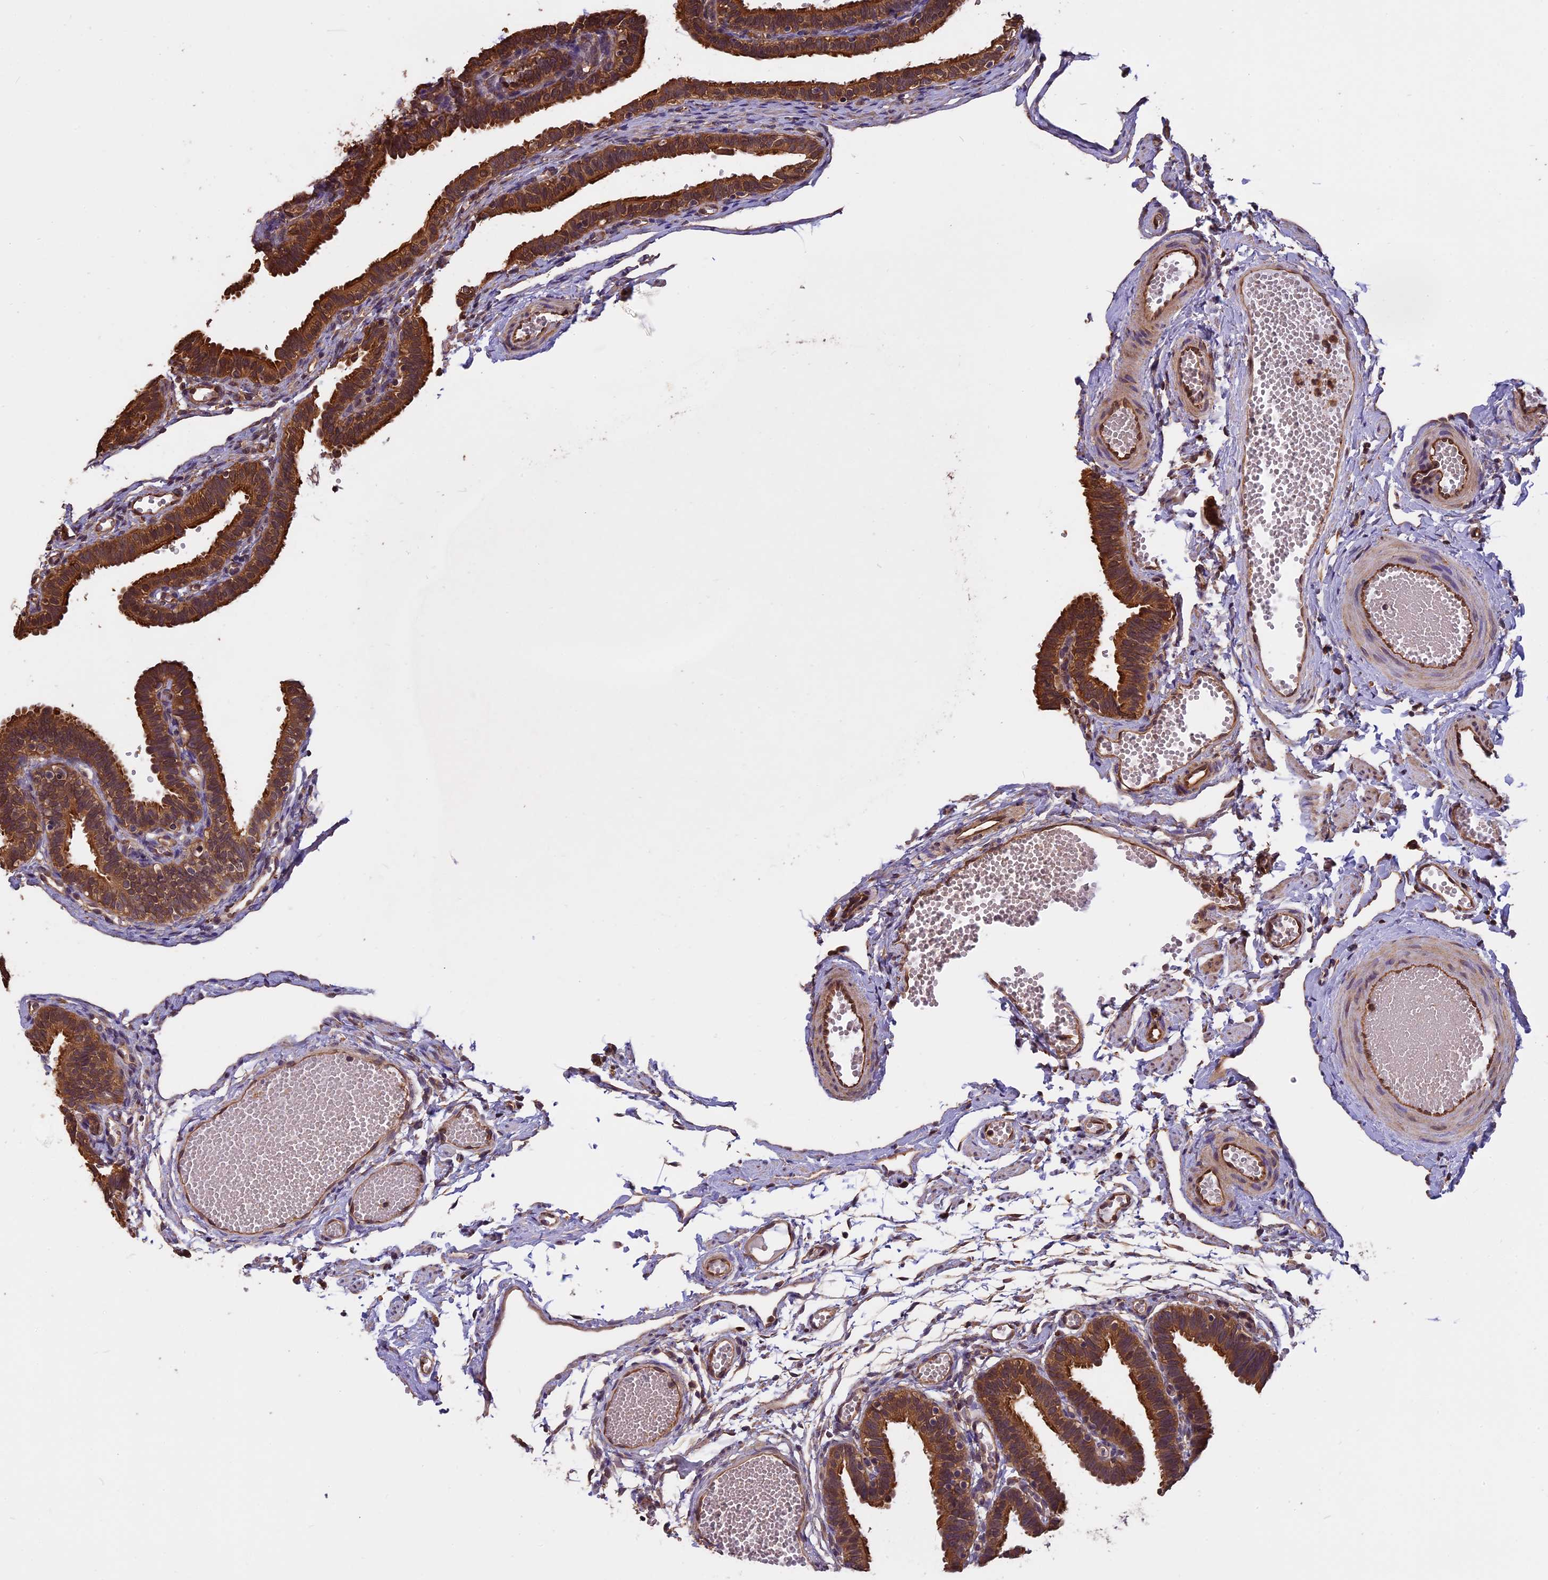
{"staining": {"intensity": "strong", "quantity": ">75%", "location": "cytoplasmic/membranous"}, "tissue": "fallopian tube", "cell_type": "Glandular cells", "image_type": "normal", "snomed": [{"axis": "morphology", "description": "Normal tissue, NOS"}, {"axis": "topography", "description": "Fallopian tube"}, {"axis": "topography", "description": "Placenta"}], "caption": "Protein positivity by immunohistochemistry reveals strong cytoplasmic/membranous positivity in approximately >75% of glandular cells in benign fallopian tube. (DAB IHC with brightfield microscopy, high magnification).", "gene": "CHMP2A", "patient": {"sex": "female", "age": 34}}